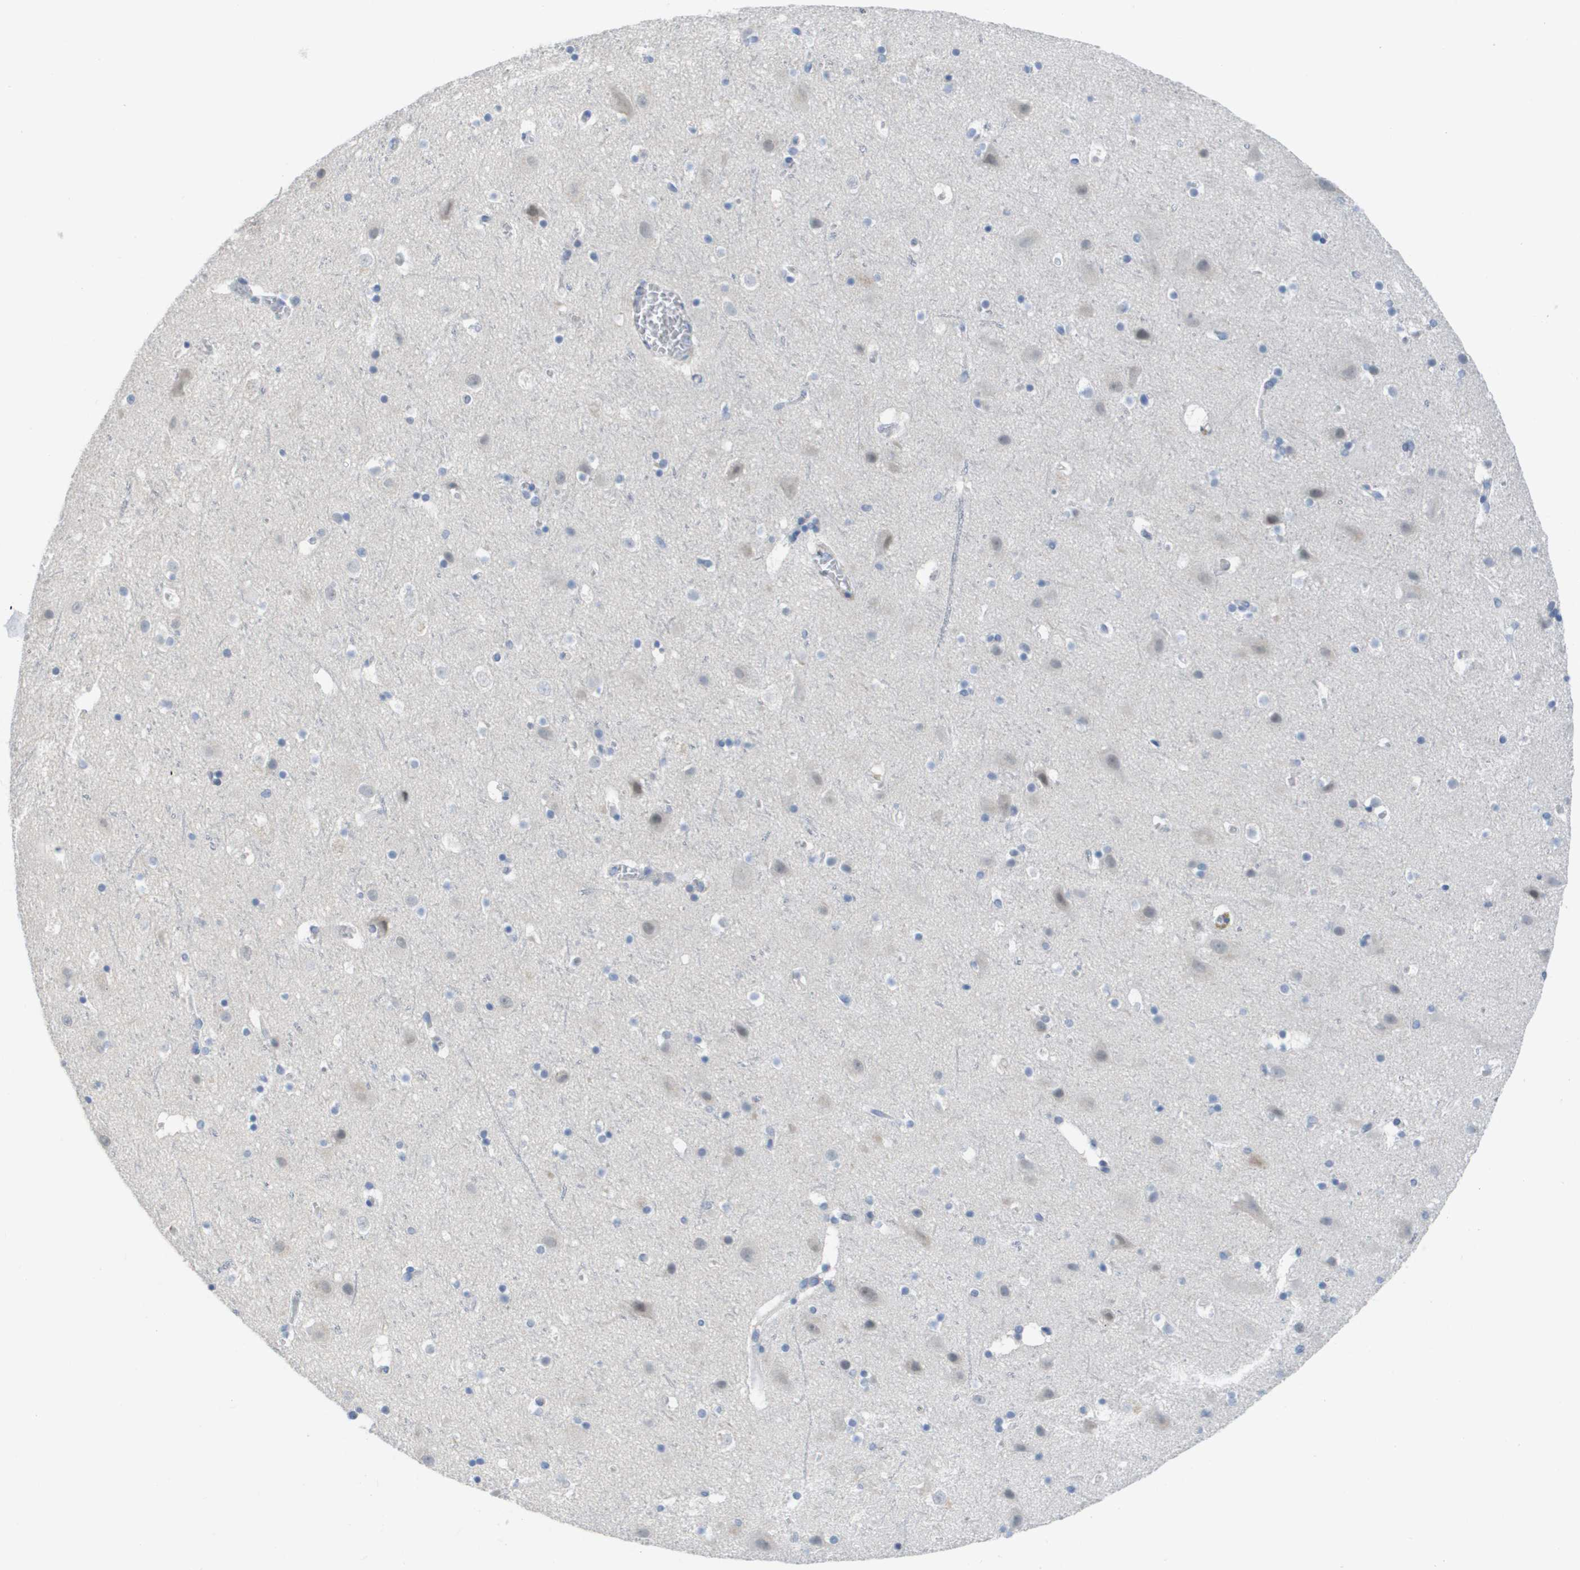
{"staining": {"intensity": "negative", "quantity": "none", "location": "none"}, "tissue": "cerebral cortex", "cell_type": "Endothelial cells", "image_type": "normal", "snomed": [{"axis": "morphology", "description": "Normal tissue, NOS"}, {"axis": "topography", "description": "Cerebral cortex"}], "caption": "This is an immunohistochemistry photomicrograph of benign human cerebral cortex. There is no positivity in endothelial cells.", "gene": "PDE4A", "patient": {"sex": "male", "age": 45}}